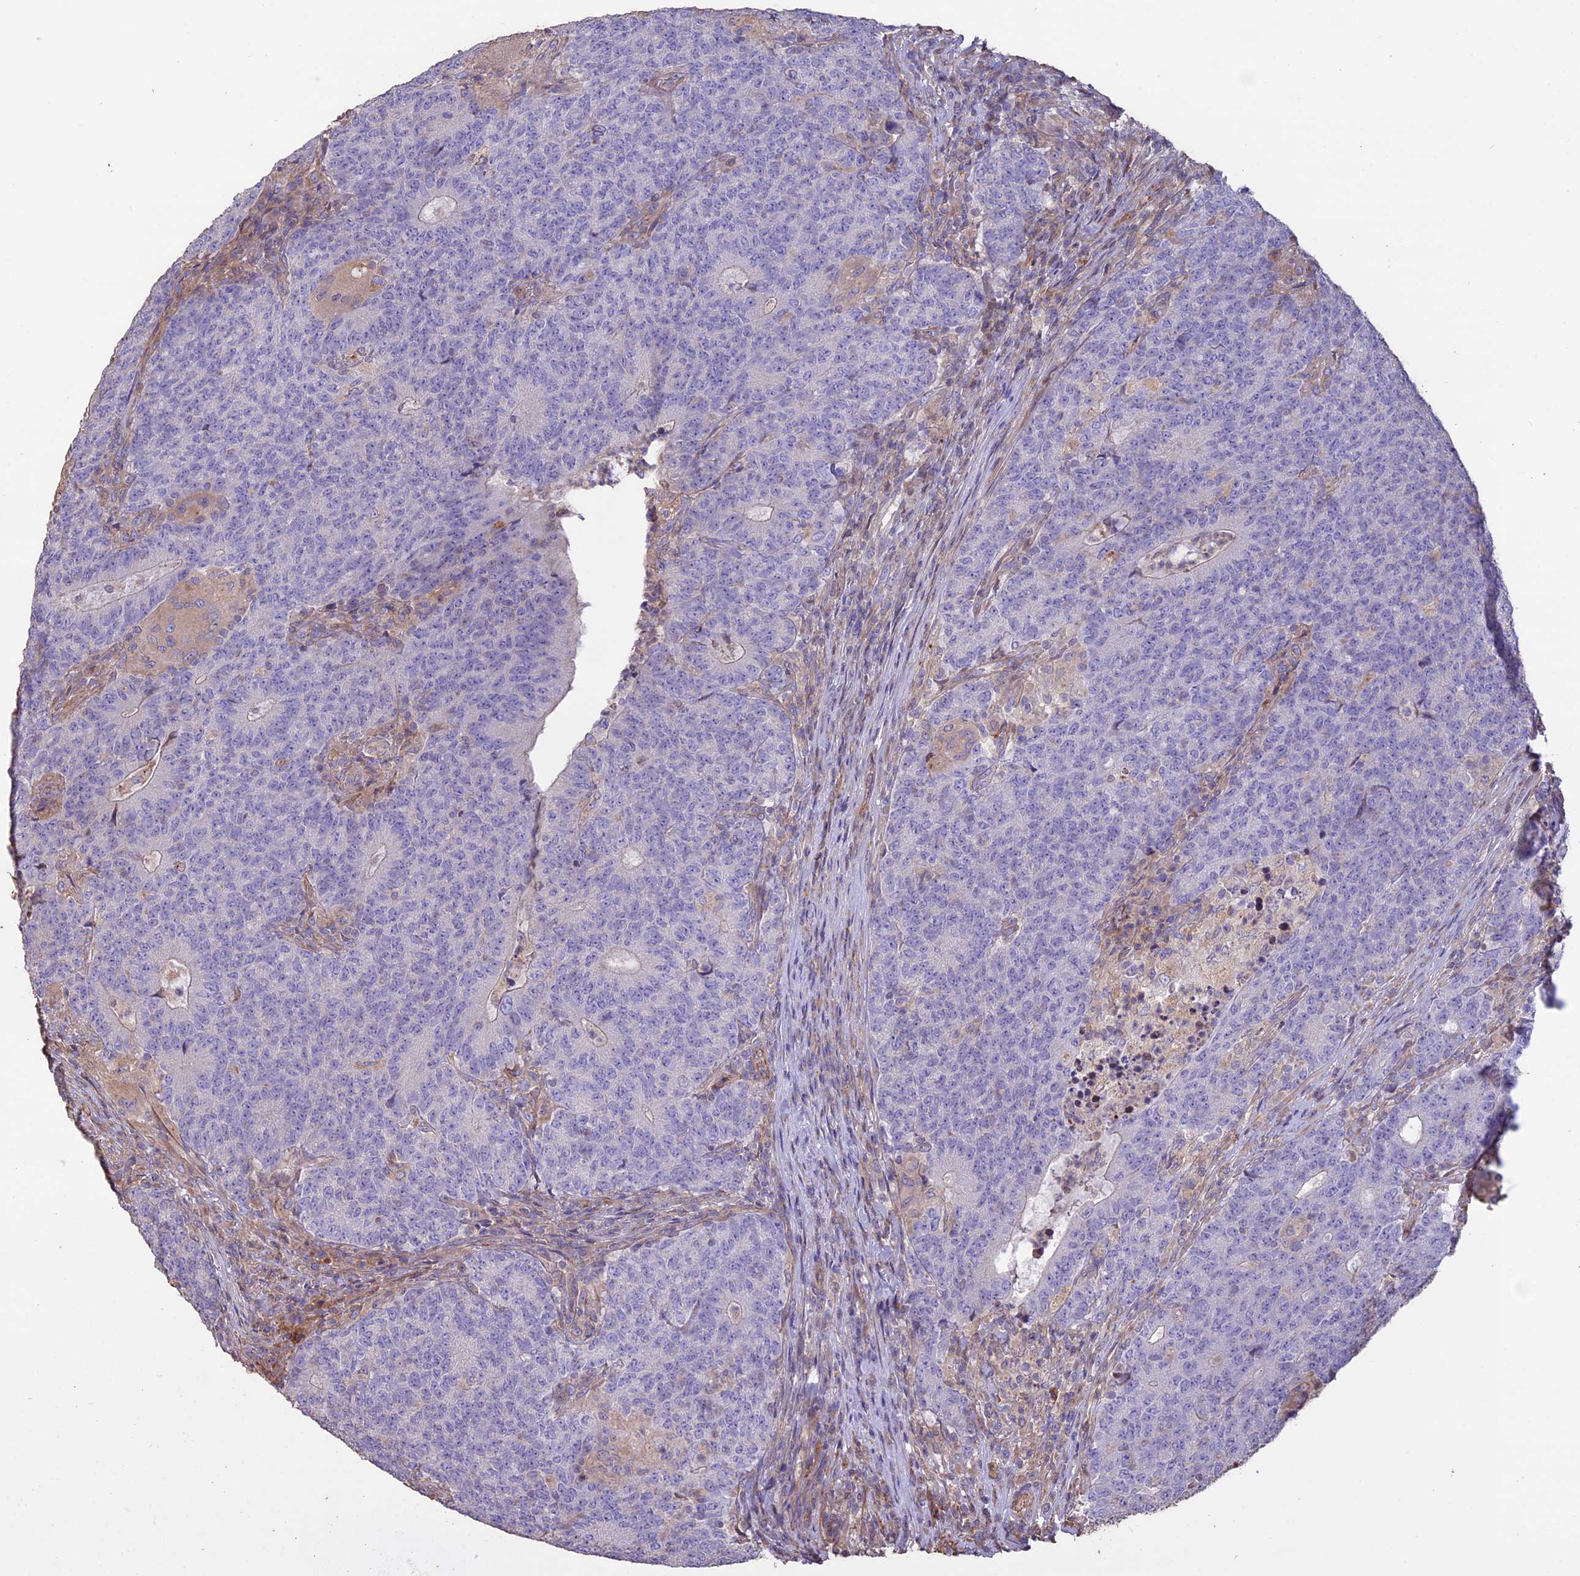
{"staining": {"intensity": "negative", "quantity": "none", "location": "none"}, "tissue": "colorectal cancer", "cell_type": "Tumor cells", "image_type": "cancer", "snomed": [{"axis": "morphology", "description": "Adenocarcinoma, NOS"}, {"axis": "topography", "description": "Colon"}], "caption": "Human colorectal cancer (adenocarcinoma) stained for a protein using immunohistochemistry (IHC) exhibits no positivity in tumor cells.", "gene": "CCDC148", "patient": {"sex": "female", "age": 75}}